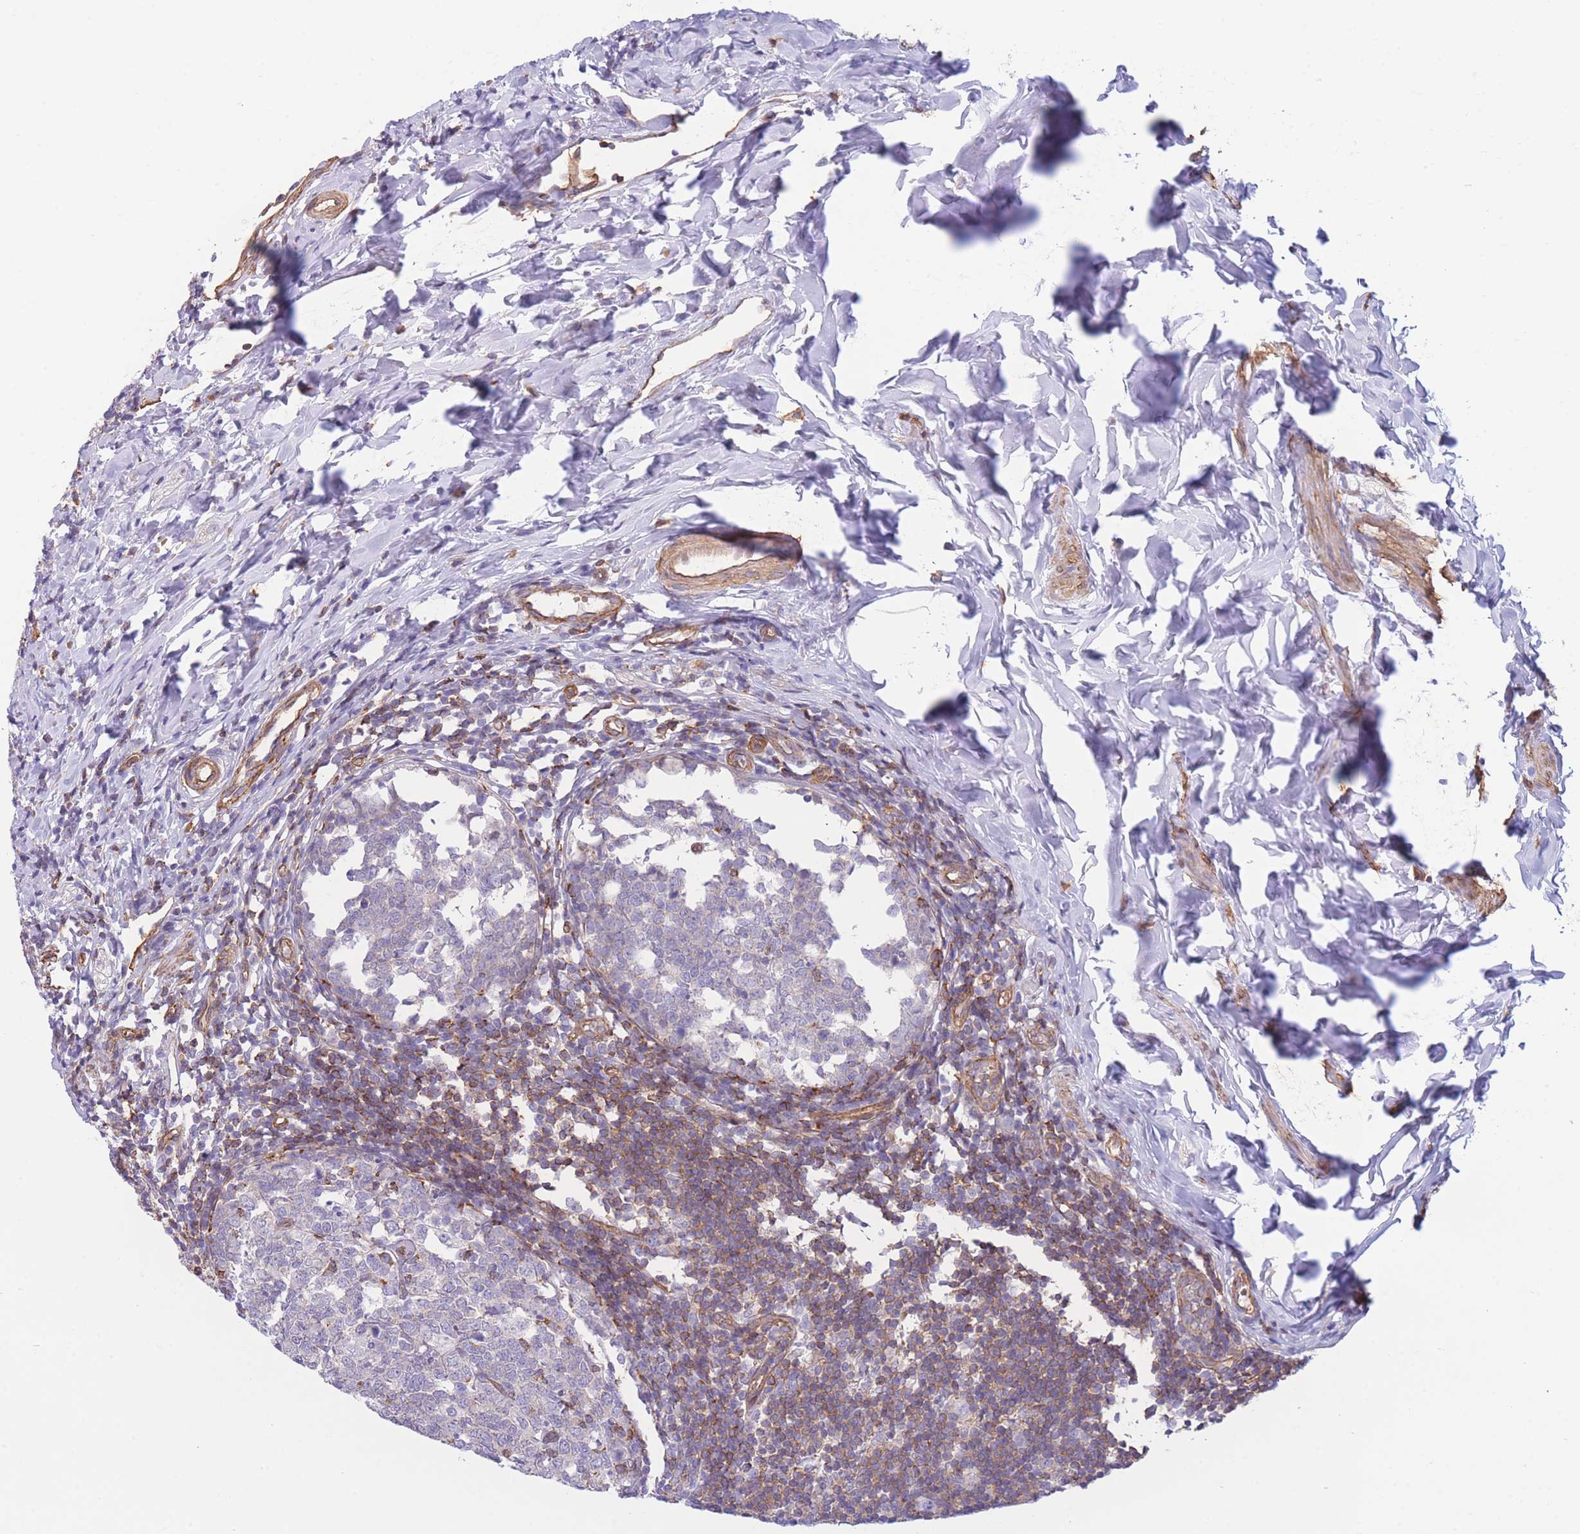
{"staining": {"intensity": "weak", "quantity": "25%-75%", "location": "cytoplasmic/membranous"}, "tissue": "appendix", "cell_type": "Glandular cells", "image_type": "normal", "snomed": [{"axis": "morphology", "description": "Normal tissue, NOS"}, {"axis": "topography", "description": "Appendix"}], "caption": "Immunohistochemical staining of normal appendix exhibits low levels of weak cytoplasmic/membranous expression in approximately 25%-75% of glandular cells. (DAB (3,3'-diaminobenzidine) = brown stain, brightfield microscopy at high magnification).", "gene": "CDC25B", "patient": {"sex": "male", "age": 14}}